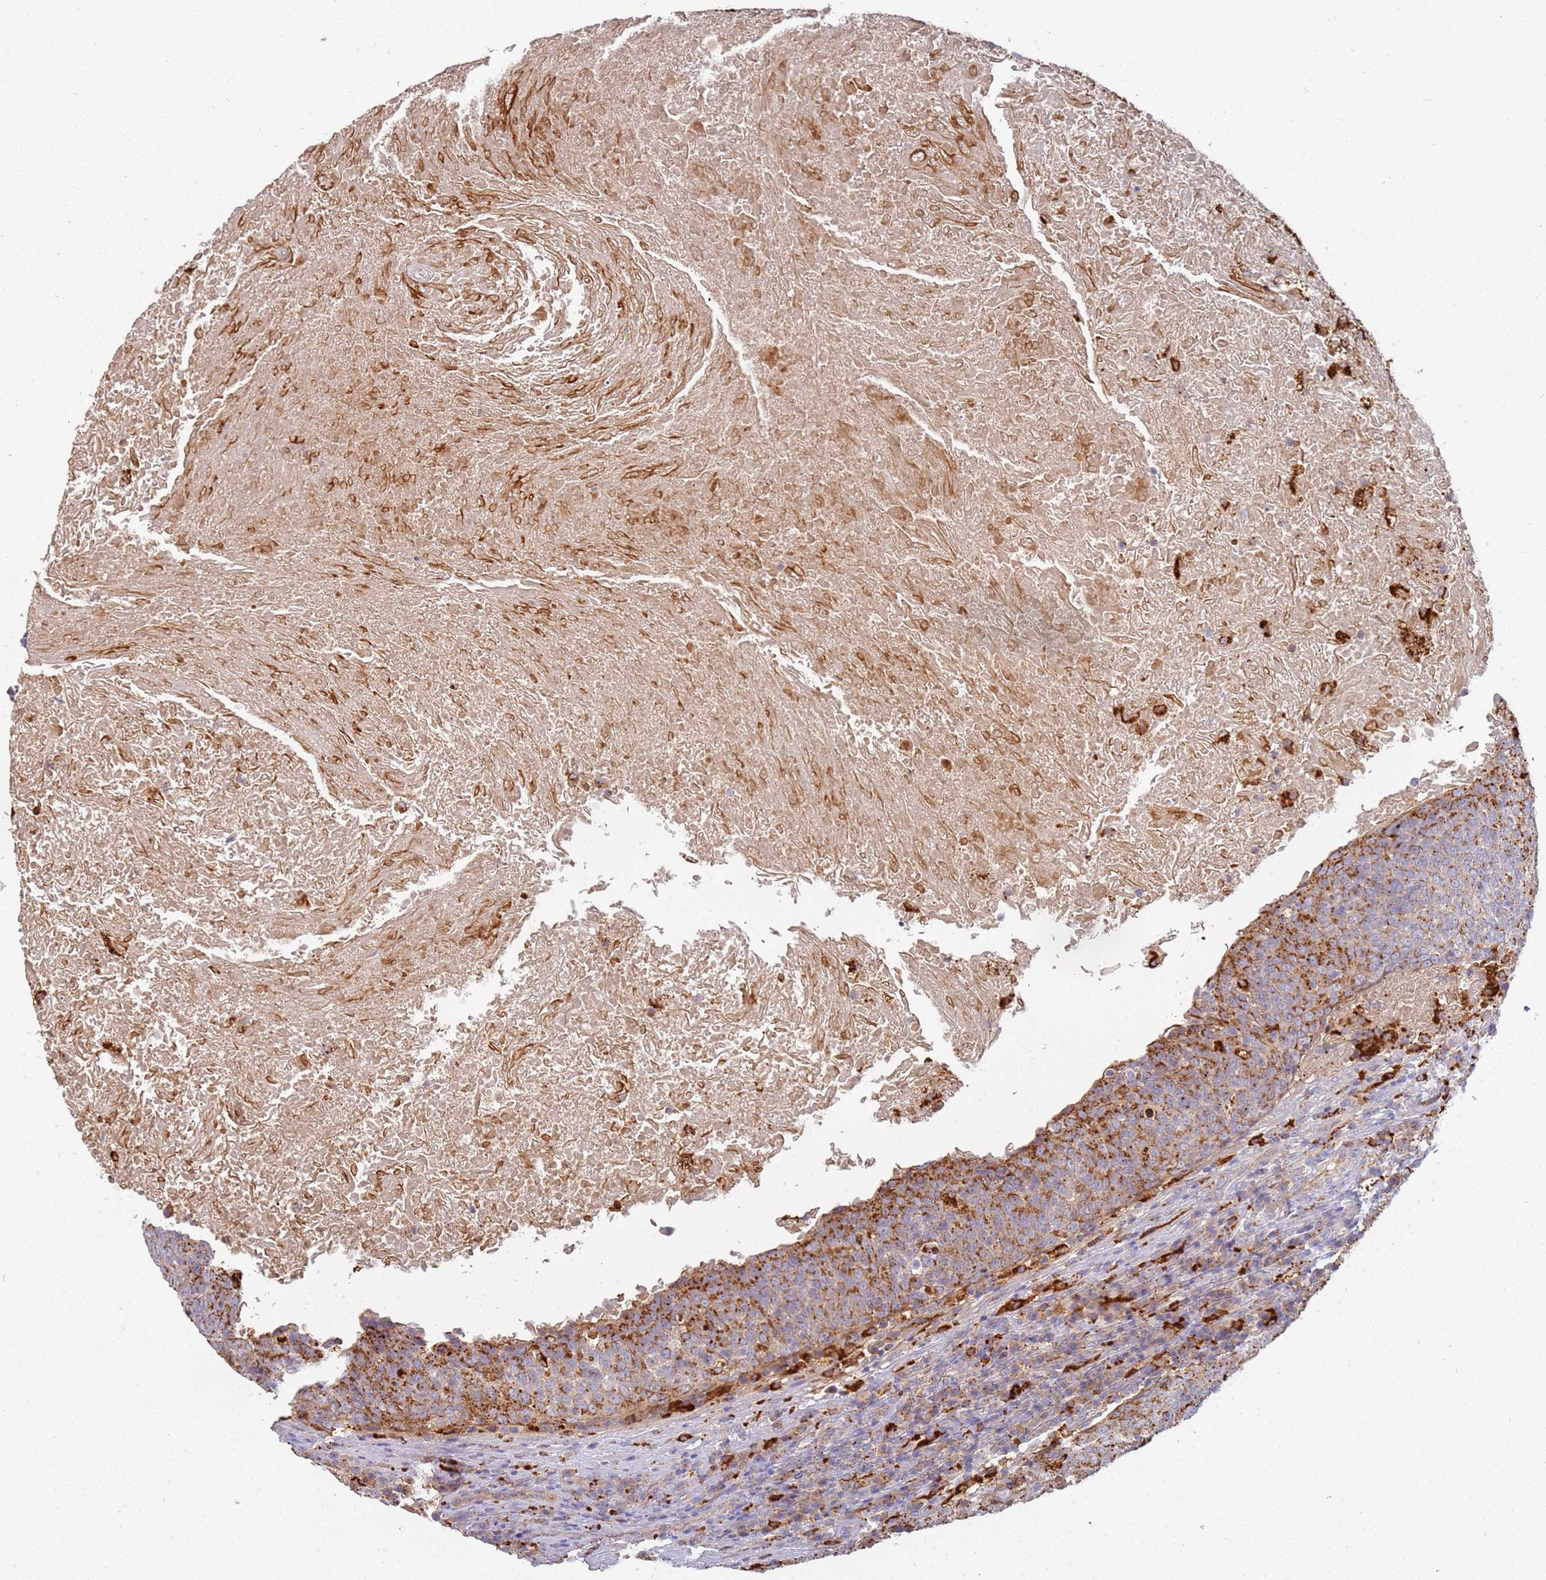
{"staining": {"intensity": "moderate", "quantity": ">75%", "location": "cytoplasmic/membranous"}, "tissue": "head and neck cancer", "cell_type": "Tumor cells", "image_type": "cancer", "snomed": [{"axis": "morphology", "description": "Squamous cell carcinoma, NOS"}, {"axis": "morphology", "description": "Squamous cell carcinoma, metastatic, NOS"}, {"axis": "topography", "description": "Lymph node"}, {"axis": "topography", "description": "Head-Neck"}], "caption": "This micrograph exhibits IHC staining of human head and neck metastatic squamous cell carcinoma, with medium moderate cytoplasmic/membranous staining in approximately >75% of tumor cells.", "gene": "TMEM229B", "patient": {"sex": "male", "age": 62}}